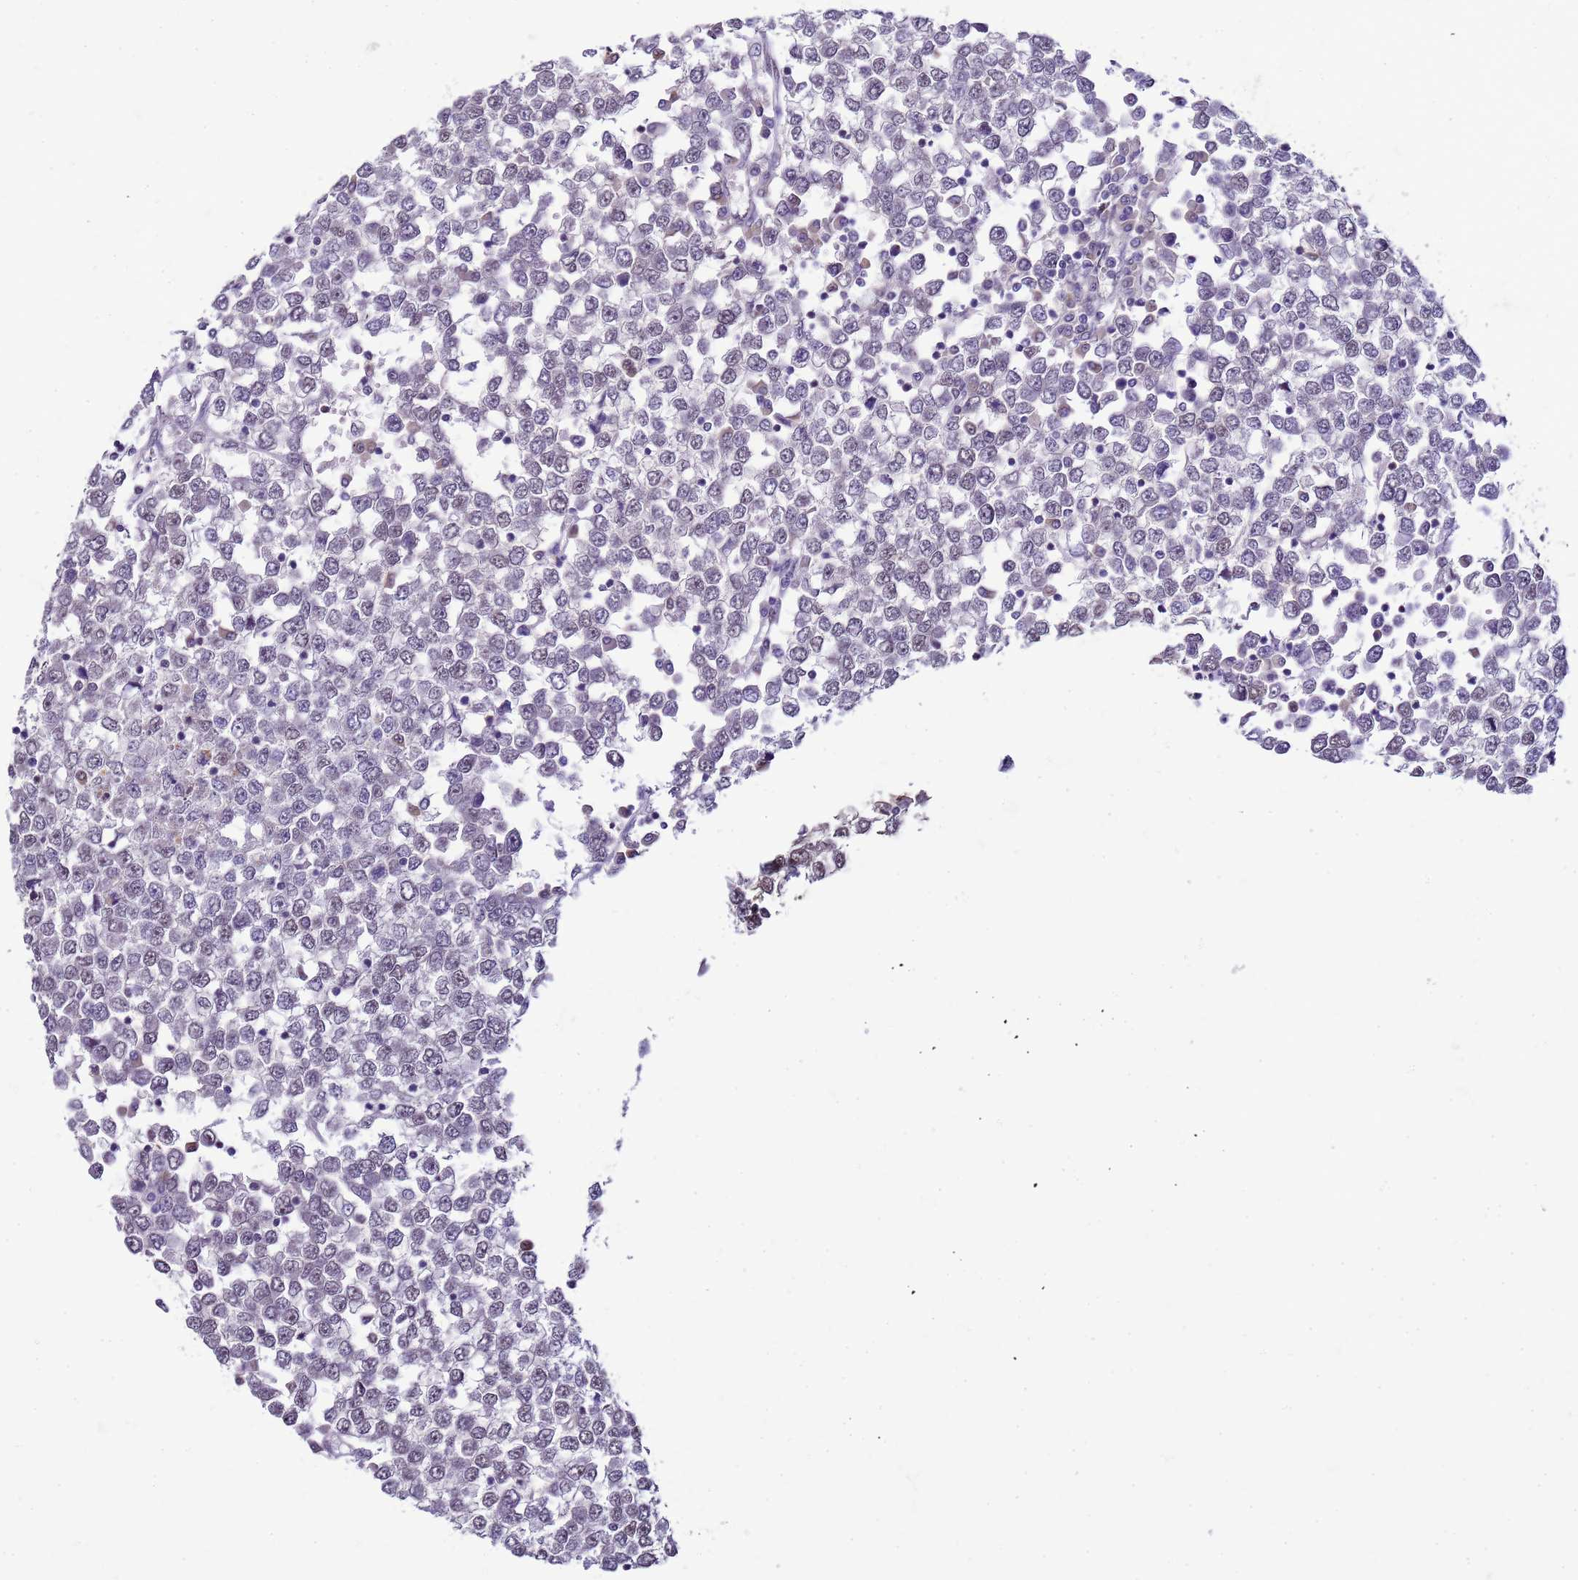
{"staining": {"intensity": "moderate", "quantity": "<25%", "location": "cytoplasmic/membranous"}, "tissue": "testis cancer", "cell_type": "Tumor cells", "image_type": "cancer", "snomed": [{"axis": "morphology", "description": "Seminoma, NOS"}, {"axis": "topography", "description": "Testis"}], "caption": "Brown immunohistochemical staining in seminoma (testis) reveals moderate cytoplasmic/membranous positivity in about <25% of tumor cells.", "gene": "DDI2", "patient": {"sex": "male", "age": 65}}